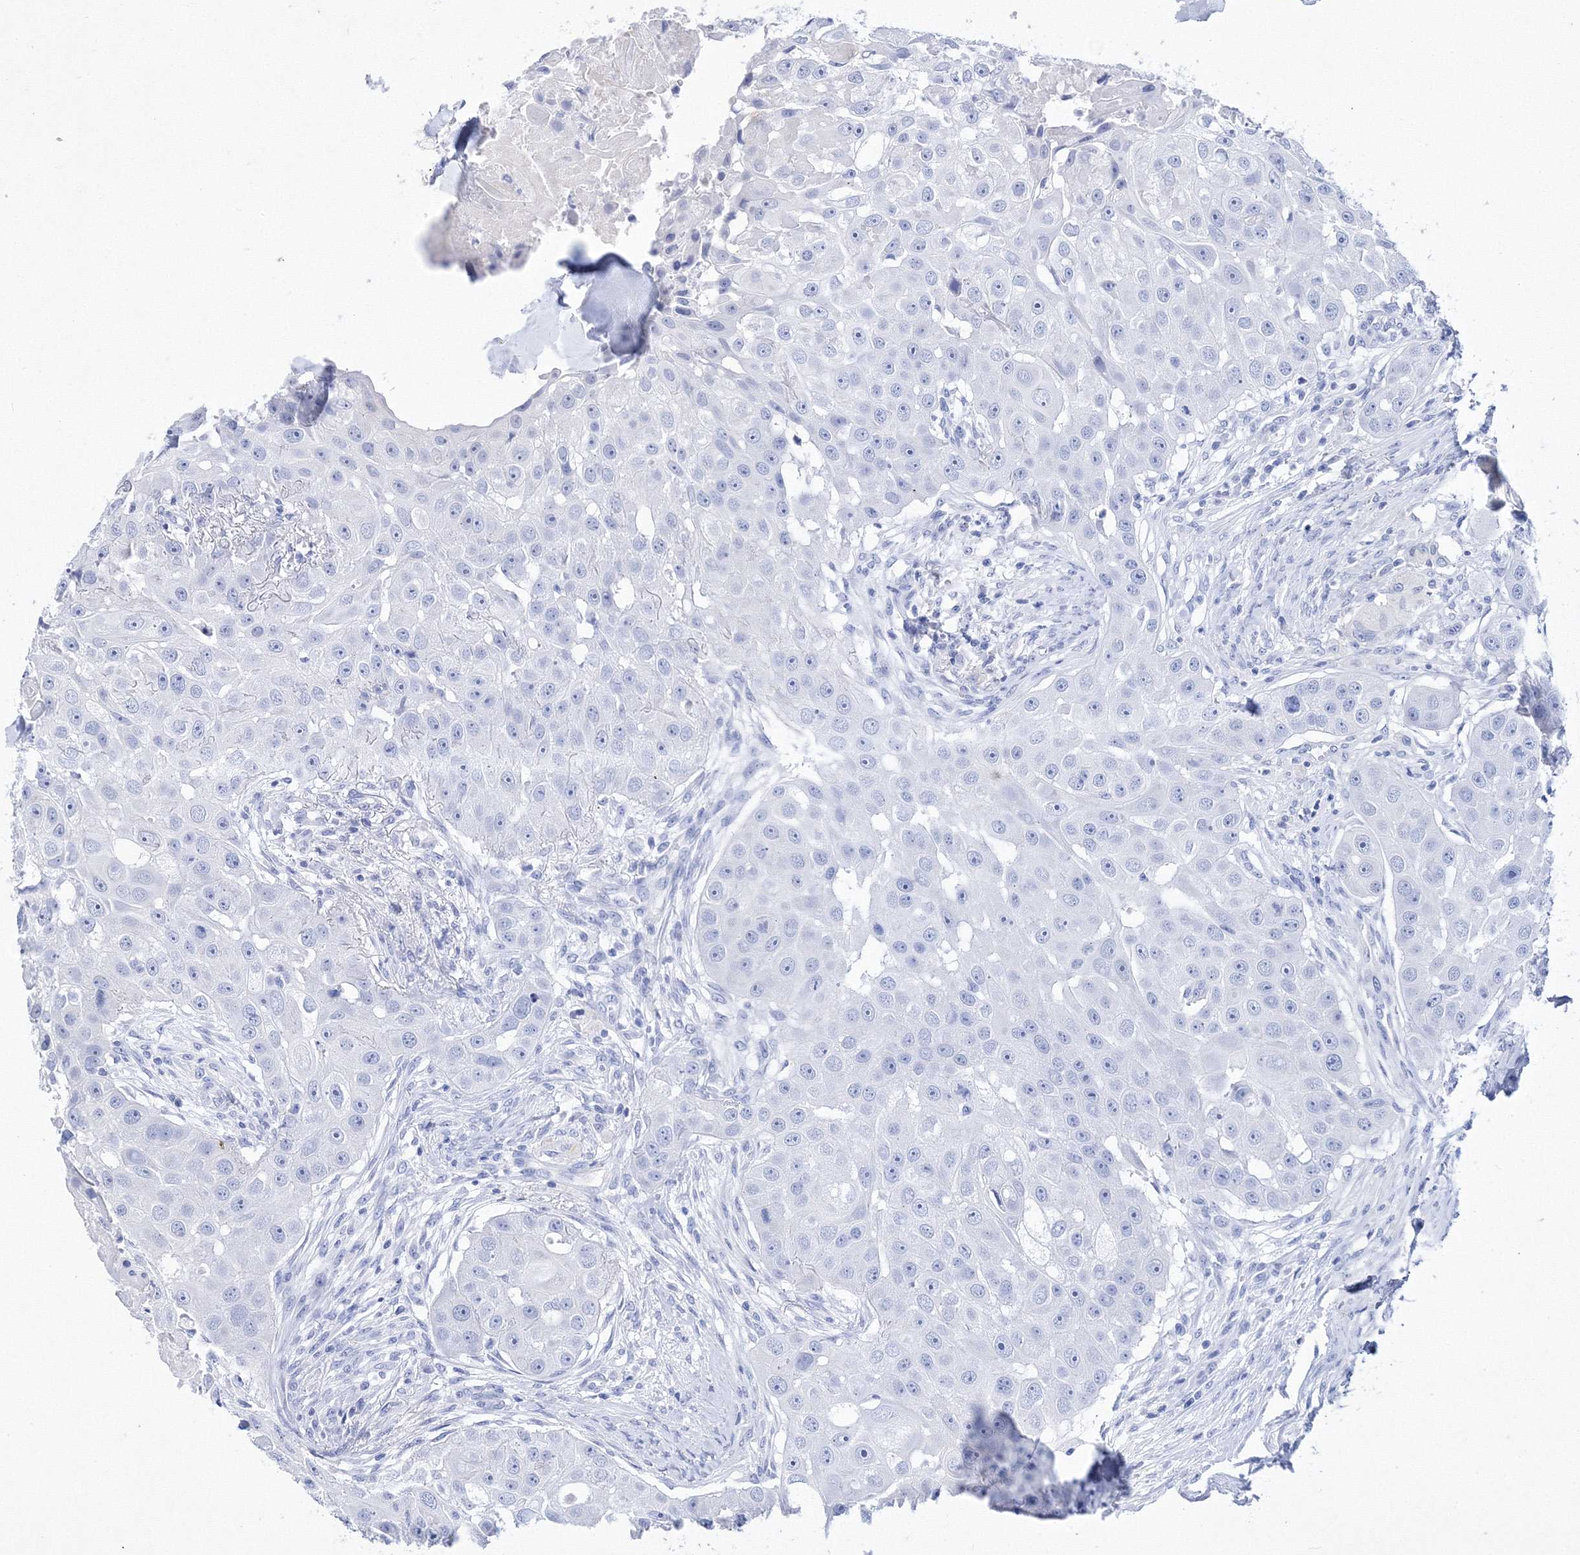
{"staining": {"intensity": "negative", "quantity": "none", "location": "none"}, "tissue": "head and neck cancer", "cell_type": "Tumor cells", "image_type": "cancer", "snomed": [{"axis": "morphology", "description": "Normal tissue, NOS"}, {"axis": "morphology", "description": "Squamous cell carcinoma, NOS"}, {"axis": "topography", "description": "Skeletal muscle"}, {"axis": "topography", "description": "Head-Neck"}], "caption": "A histopathology image of head and neck squamous cell carcinoma stained for a protein demonstrates no brown staining in tumor cells.", "gene": "GPN1", "patient": {"sex": "male", "age": 51}}